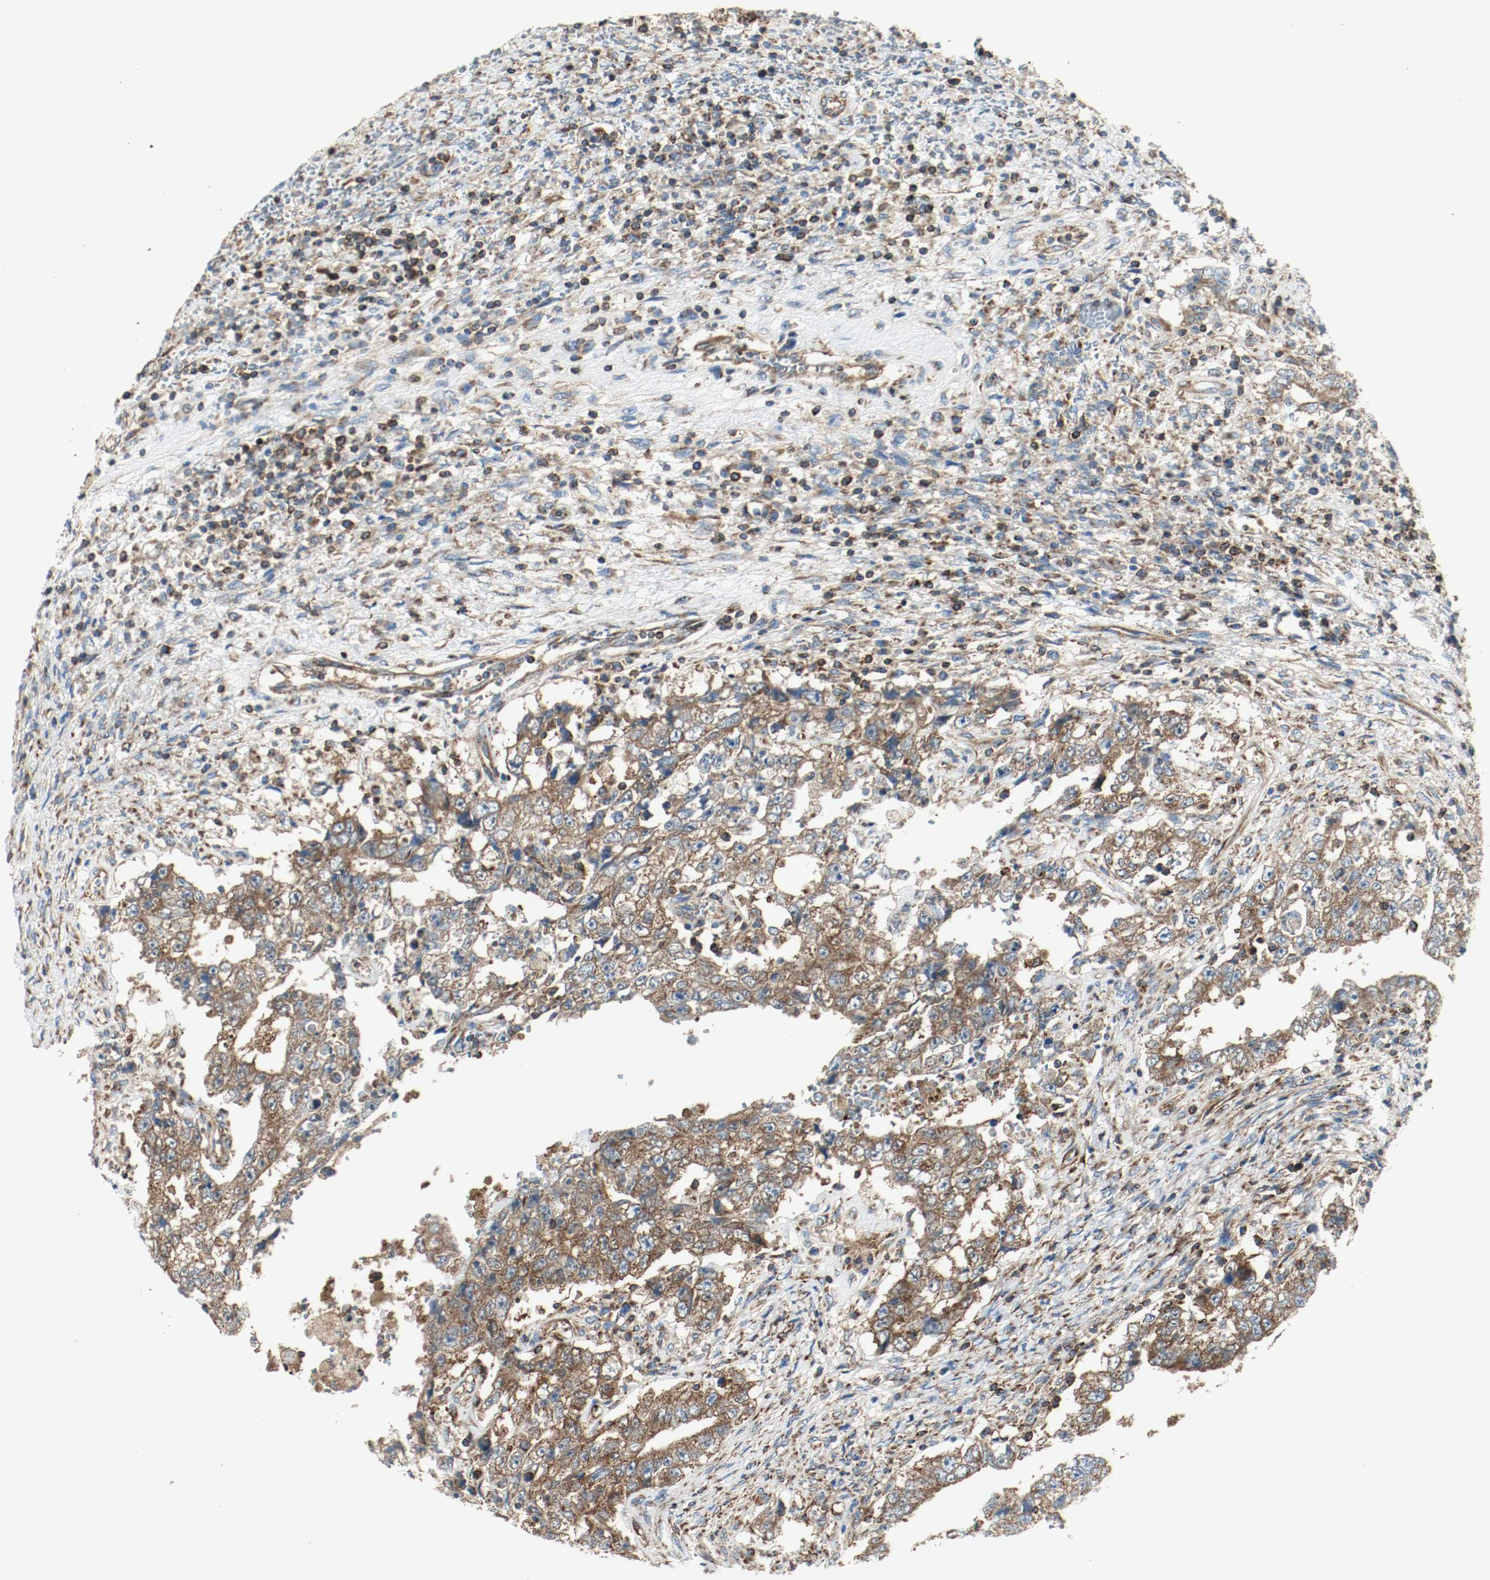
{"staining": {"intensity": "strong", "quantity": ">75%", "location": "cytoplasmic/membranous"}, "tissue": "testis cancer", "cell_type": "Tumor cells", "image_type": "cancer", "snomed": [{"axis": "morphology", "description": "Carcinoma, Embryonal, NOS"}, {"axis": "topography", "description": "Testis"}], "caption": "Immunohistochemistry photomicrograph of testis cancer stained for a protein (brown), which reveals high levels of strong cytoplasmic/membranous staining in approximately >75% of tumor cells.", "gene": "PLCG1", "patient": {"sex": "male", "age": 26}}